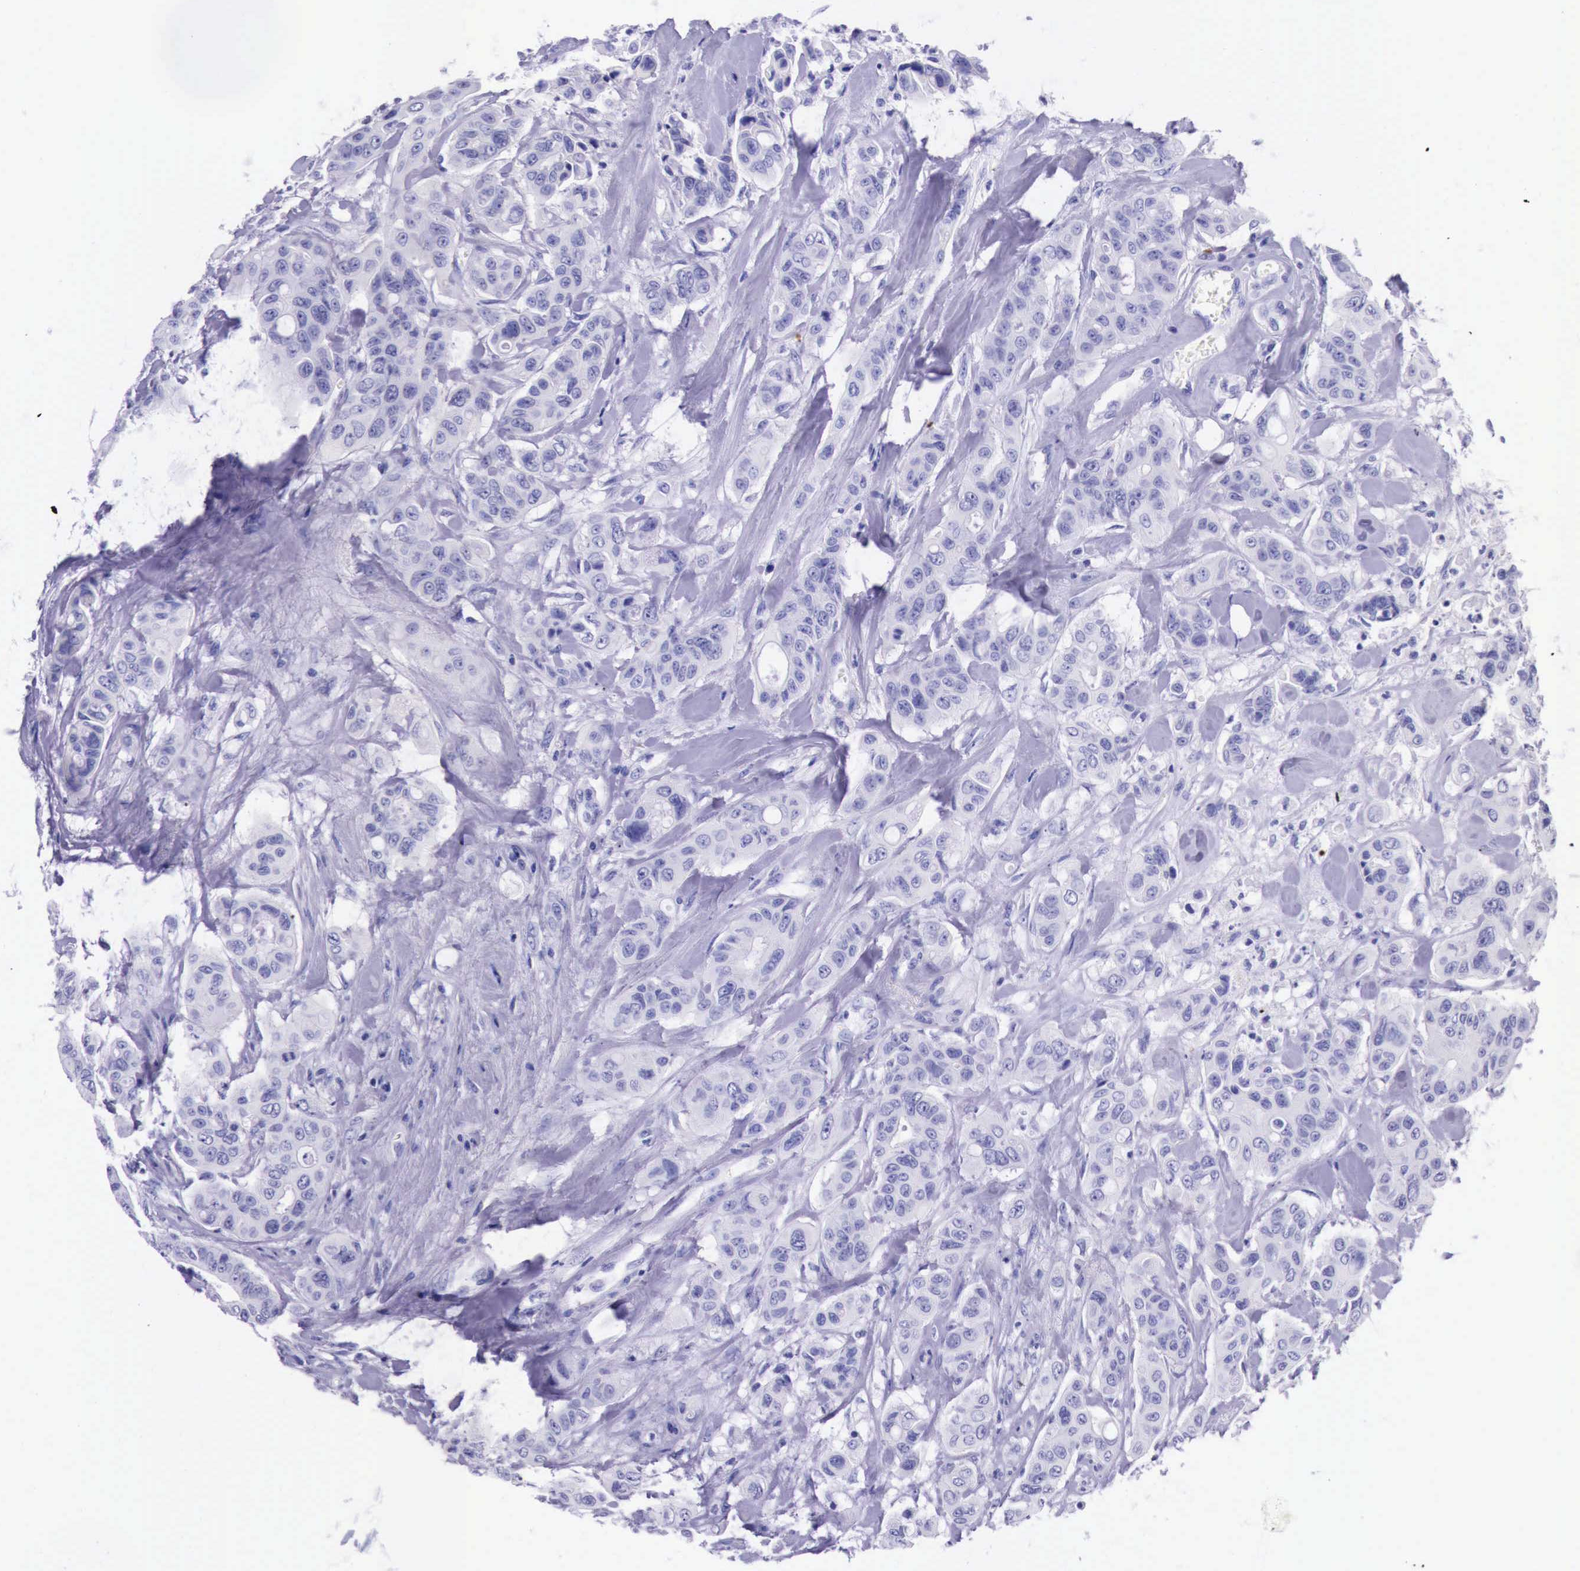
{"staining": {"intensity": "negative", "quantity": "none", "location": "none"}, "tissue": "colorectal cancer", "cell_type": "Tumor cells", "image_type": "cancer", "snomed": [{"axis": "morphology", "description": "Adenocarcinoma, NOS"}, {"axis": "topography", "description": "Colon"}], "caption": "An IHC histopathology image of colorectal cancer is shown. There is no staining in tumor cells of colorectal cancer.", "gene": "ESR1", "patient": {"sex": "female", "age": 70}}